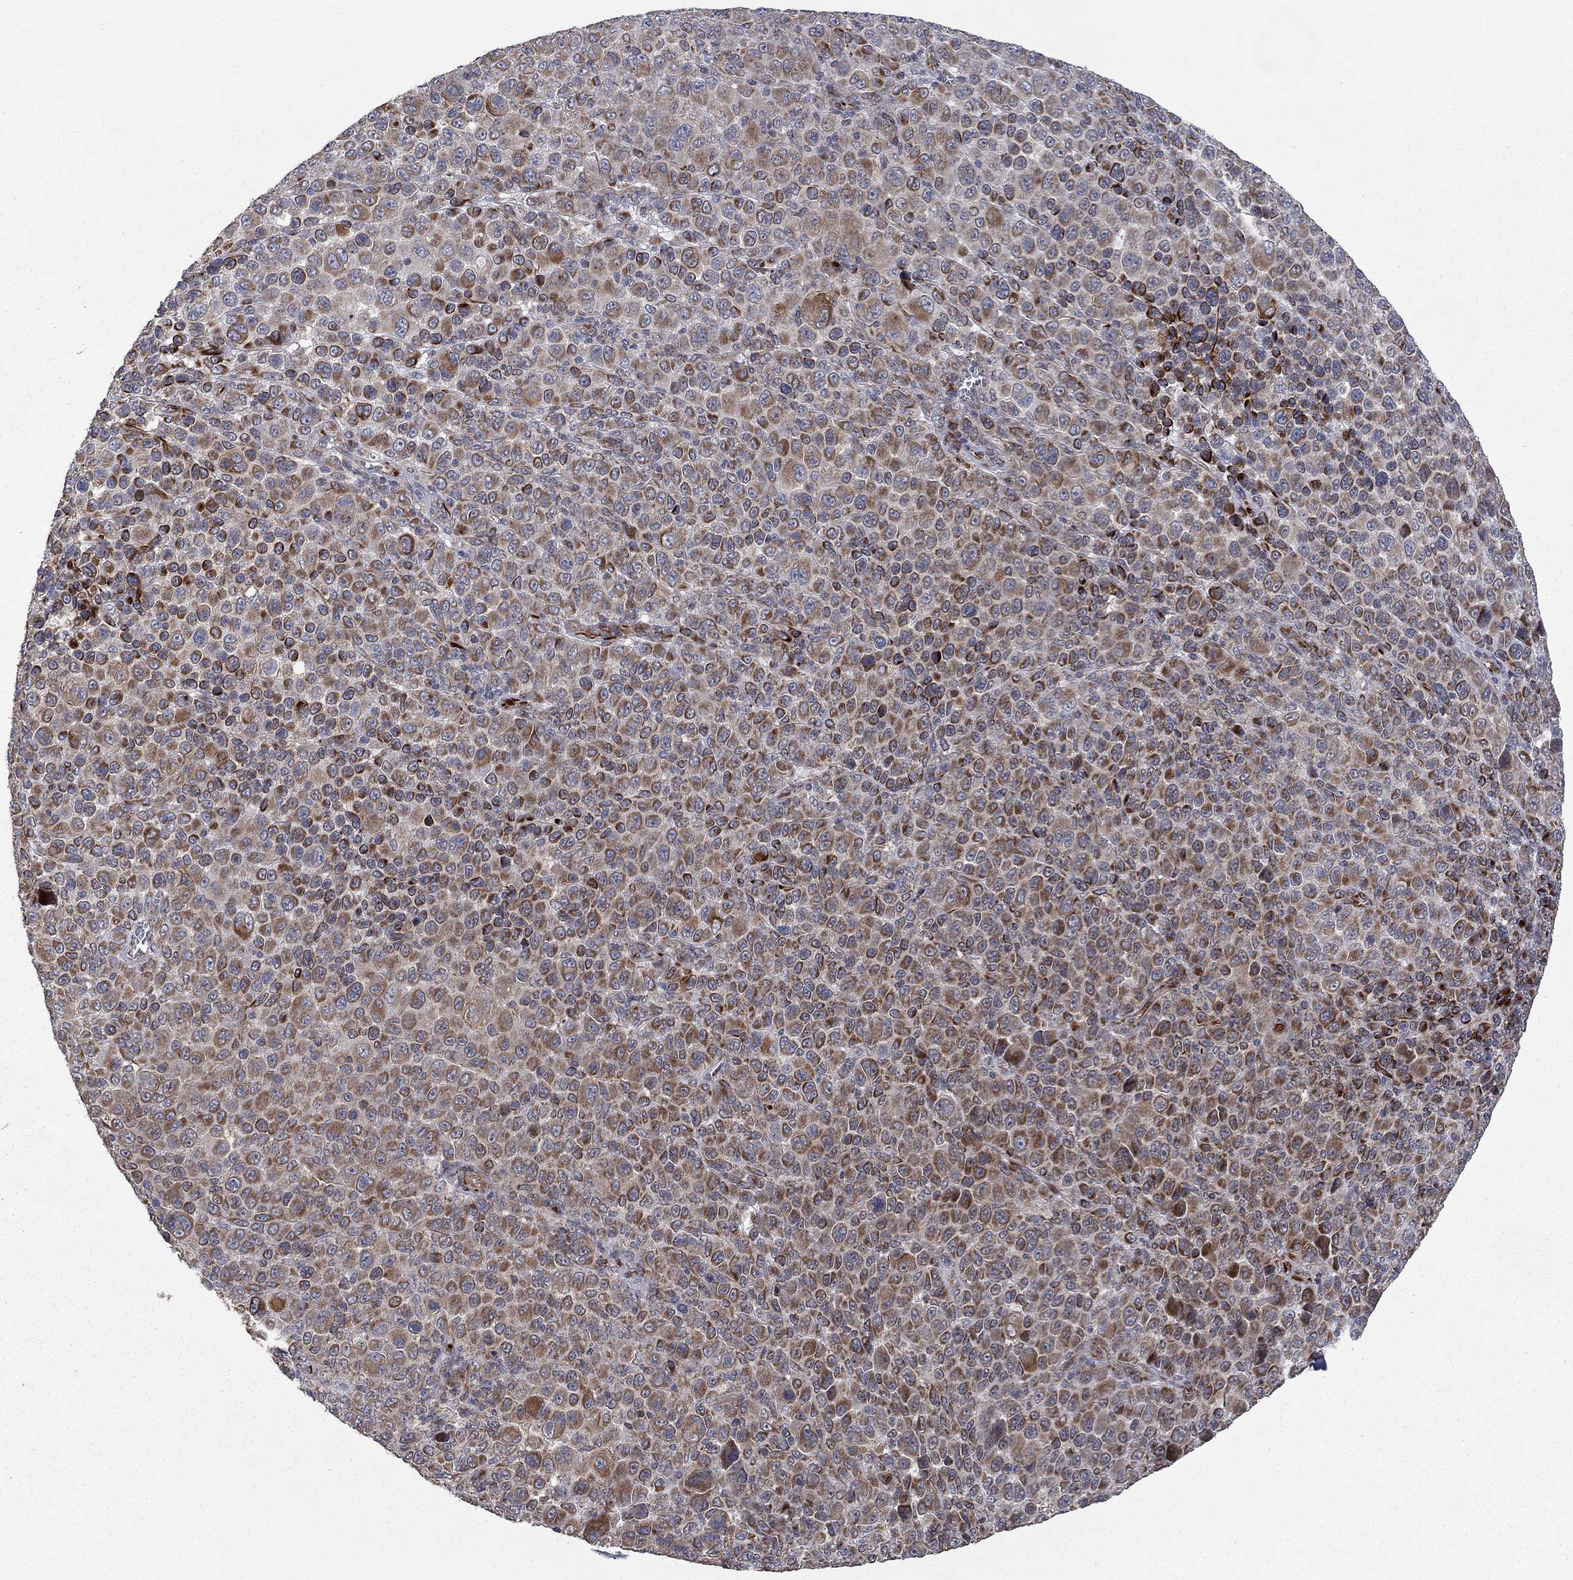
{"staining": {"intensity": "moderate", "quantity": ">75%", "location": "cytoplasmic/membranous"}, "tissue": "melanoma", "cell_type": "Tumor cells", "image_type": "cancer", "snomed": [{"axis": "morphology", "description": "Malignant melanoma, NOS"}, {"axis": "topography", "description": "Skin"}], "caption": "Malignant melanoma stained with a protein marker displays moderate staining in tumor cells.", "gene": "NDUFC1", "patient": {"sex": "female", "age": 57}}